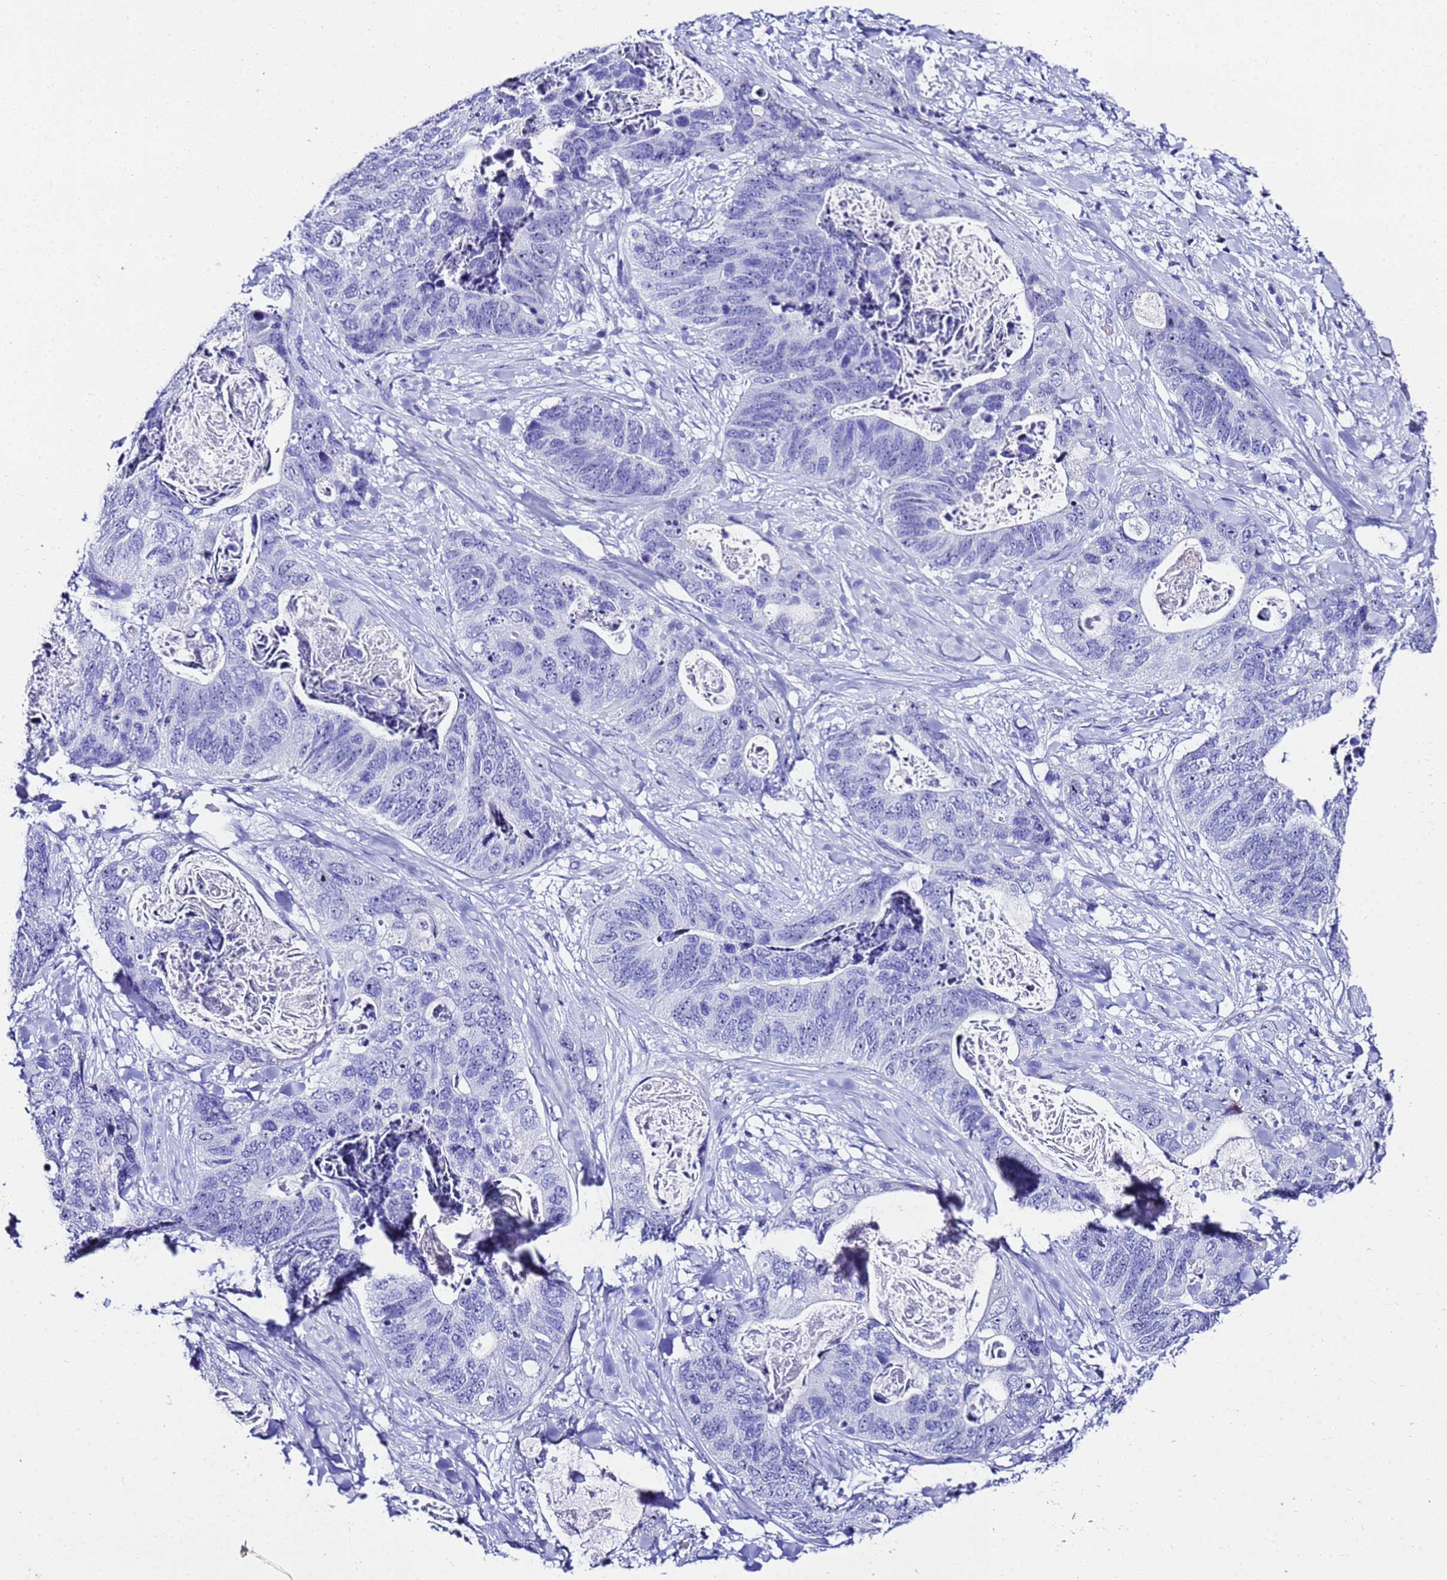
{"staining": {"intensity": "negative", "quantity": "none", "location": "none"}, "tissue": "stomach cancer", "cell_type": "Tumor cells", "image_type": "cancer", "snomed": [{"axis": "morphology", "description": "Adenocarcinoma, NOS"}, {"axis": "topography", "description": "Stomach"}], "caption": "There is no significant positivity in tumor cells of stomach cancer.", "gene": "UGT2B10", "patient": {"sex": "female", "age": 89}}